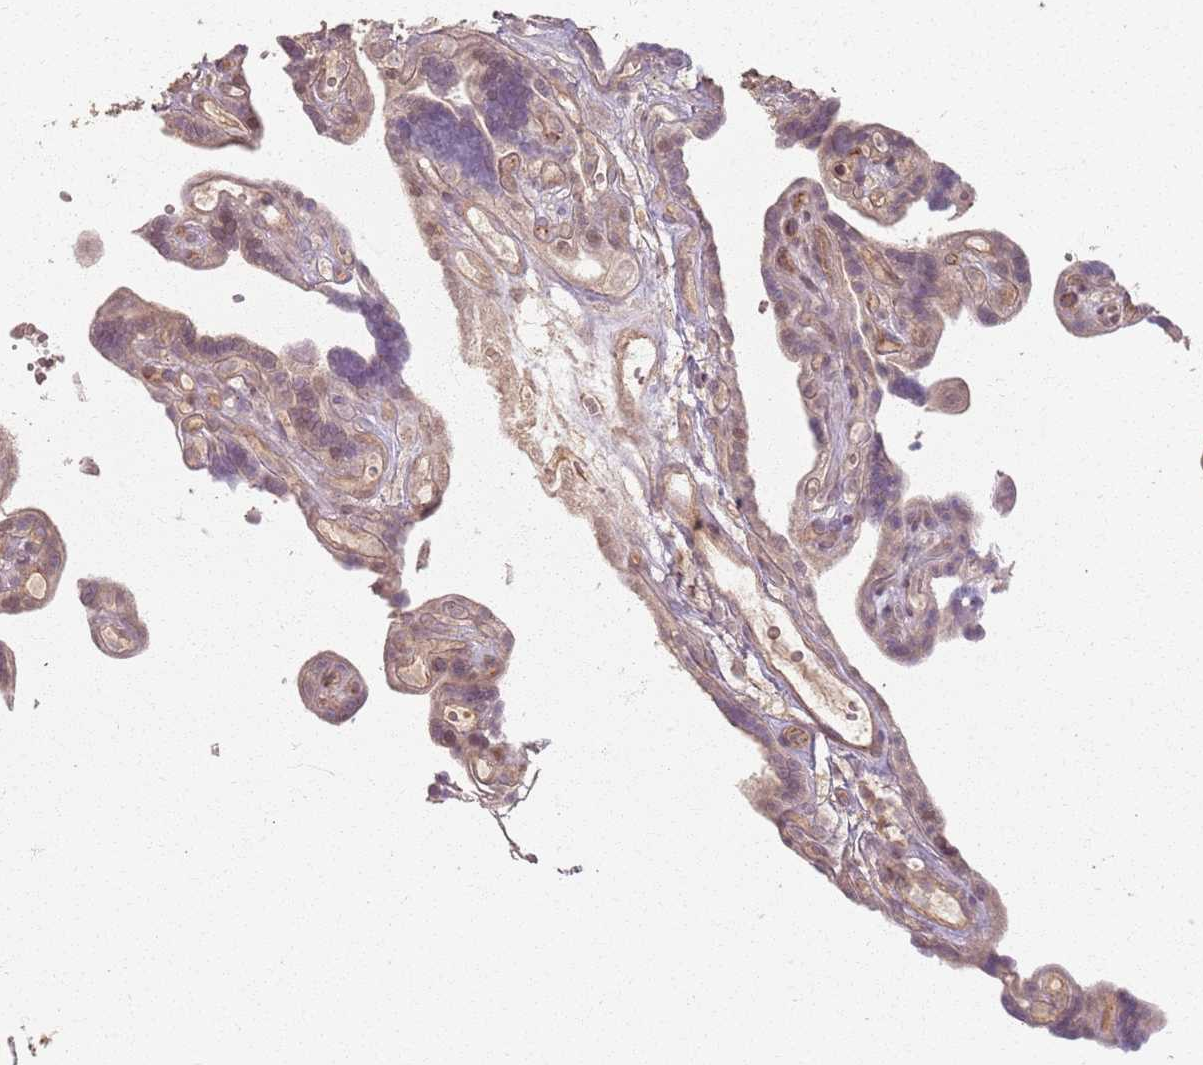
{"staining": {"intensity": "weak", "quantity": ">75%", "location": "cytoplasmic/membranous,nuclear"}, "tissue": "placenta", "cell_type": "Decidual cells", "image_type": "normal", "snomed": [{"axis": "morphology", "description": "Normal tissue, NOS"}, {"axis": "topography", "description": "Placenta"}], "caption": "An immunohistochemistry image of normal tissue is shown. Protein staining in brown highlights weak cytoplasmic/membranous,nuclear positivity in placenta within decidual cells.", "gene": "CCDC168", "patient": {"sex": "female", "age": 30}}